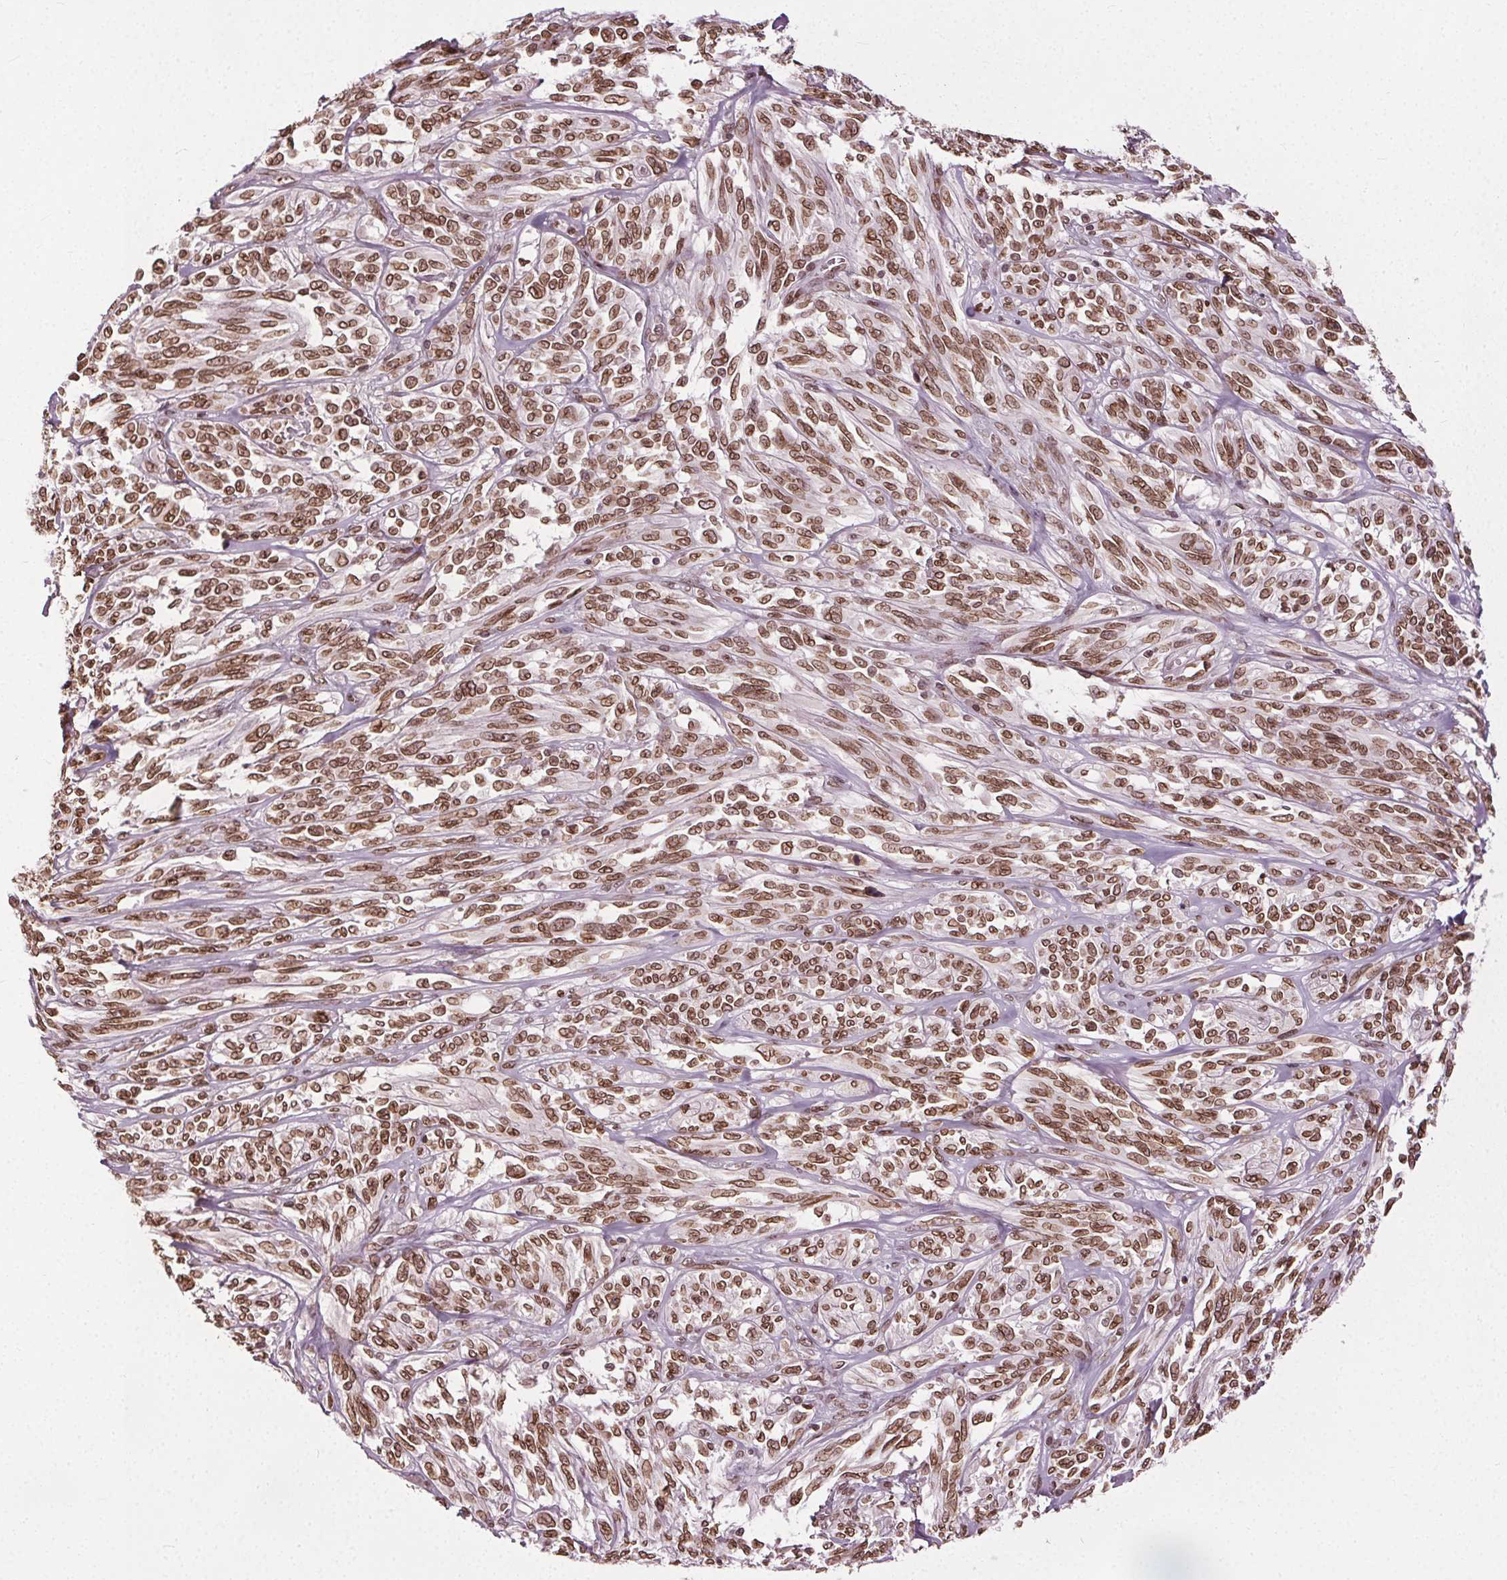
{"staining": {"intensity": "moderate", "quantity": ">75%", "location": "cytoplasmic/membranous,nuclear"}, "tissue": "melanoma", "cell_type": "Tumor cells", "image_type": "cancer", "snomed": [{"axis": "morphology", "description": "Malignant melanoma, NOS"}, {"axis": "topography", "description": "Skin"}], "caption": "The image shows immunohistochemical staining of melanoma. There is moderate cytoplasmic/membranous and nuclear expression is appreciated in about >75% of tumor cells. The protein of interest is stained brown, and the nuclei are stained in blue (DAB (3,3'-diaminobenzidine) IHC with brightfield microscopy, high magnification).", "gene": "TTC39C", "patient": {"sex": "female", "age": 91}}